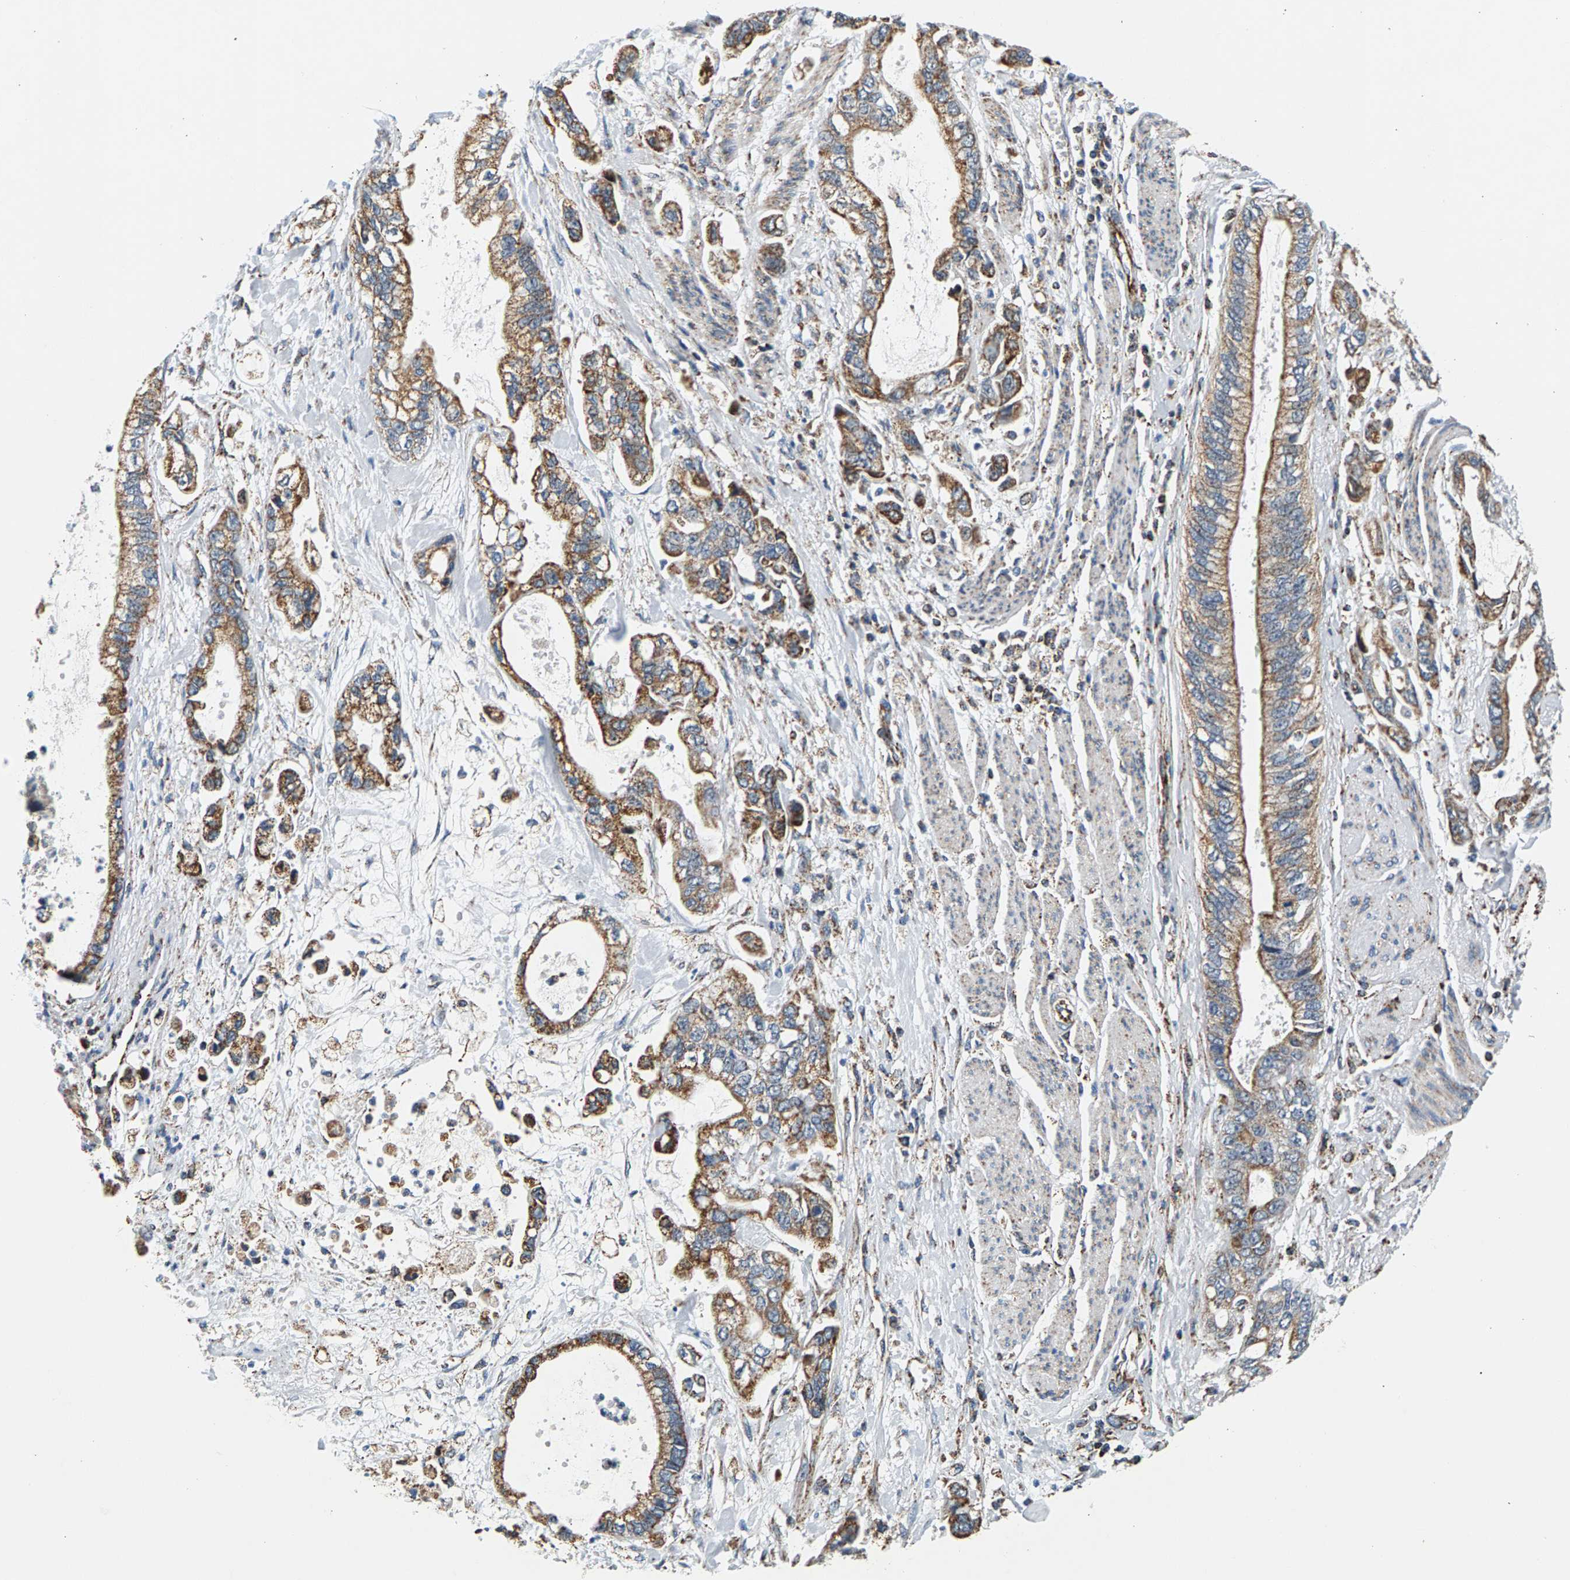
{"staining": {"intensity": "moderate", "quantity": ">75%", "location": "cytoplasmic/membranous"}, "tissue": "stomach cancer", "cell_type": "Tumor cells", "image_type": "cancer", "snomed": [{"axis": "morphology", "description": "Normal tissue, NOS"}, {"axis": "morphology", "description": "Adenocarcinoma, NOS"}, {"axis": "topography", "description": "Stomach"}], "caption": "Brown immunohistochemical staining in stomach cancer shows moderate cytoplasmic/membranous positivity in about >75% of tumor cells.", "gene": "PDE1A", "patient": {"sex": "male", "age": 62}}